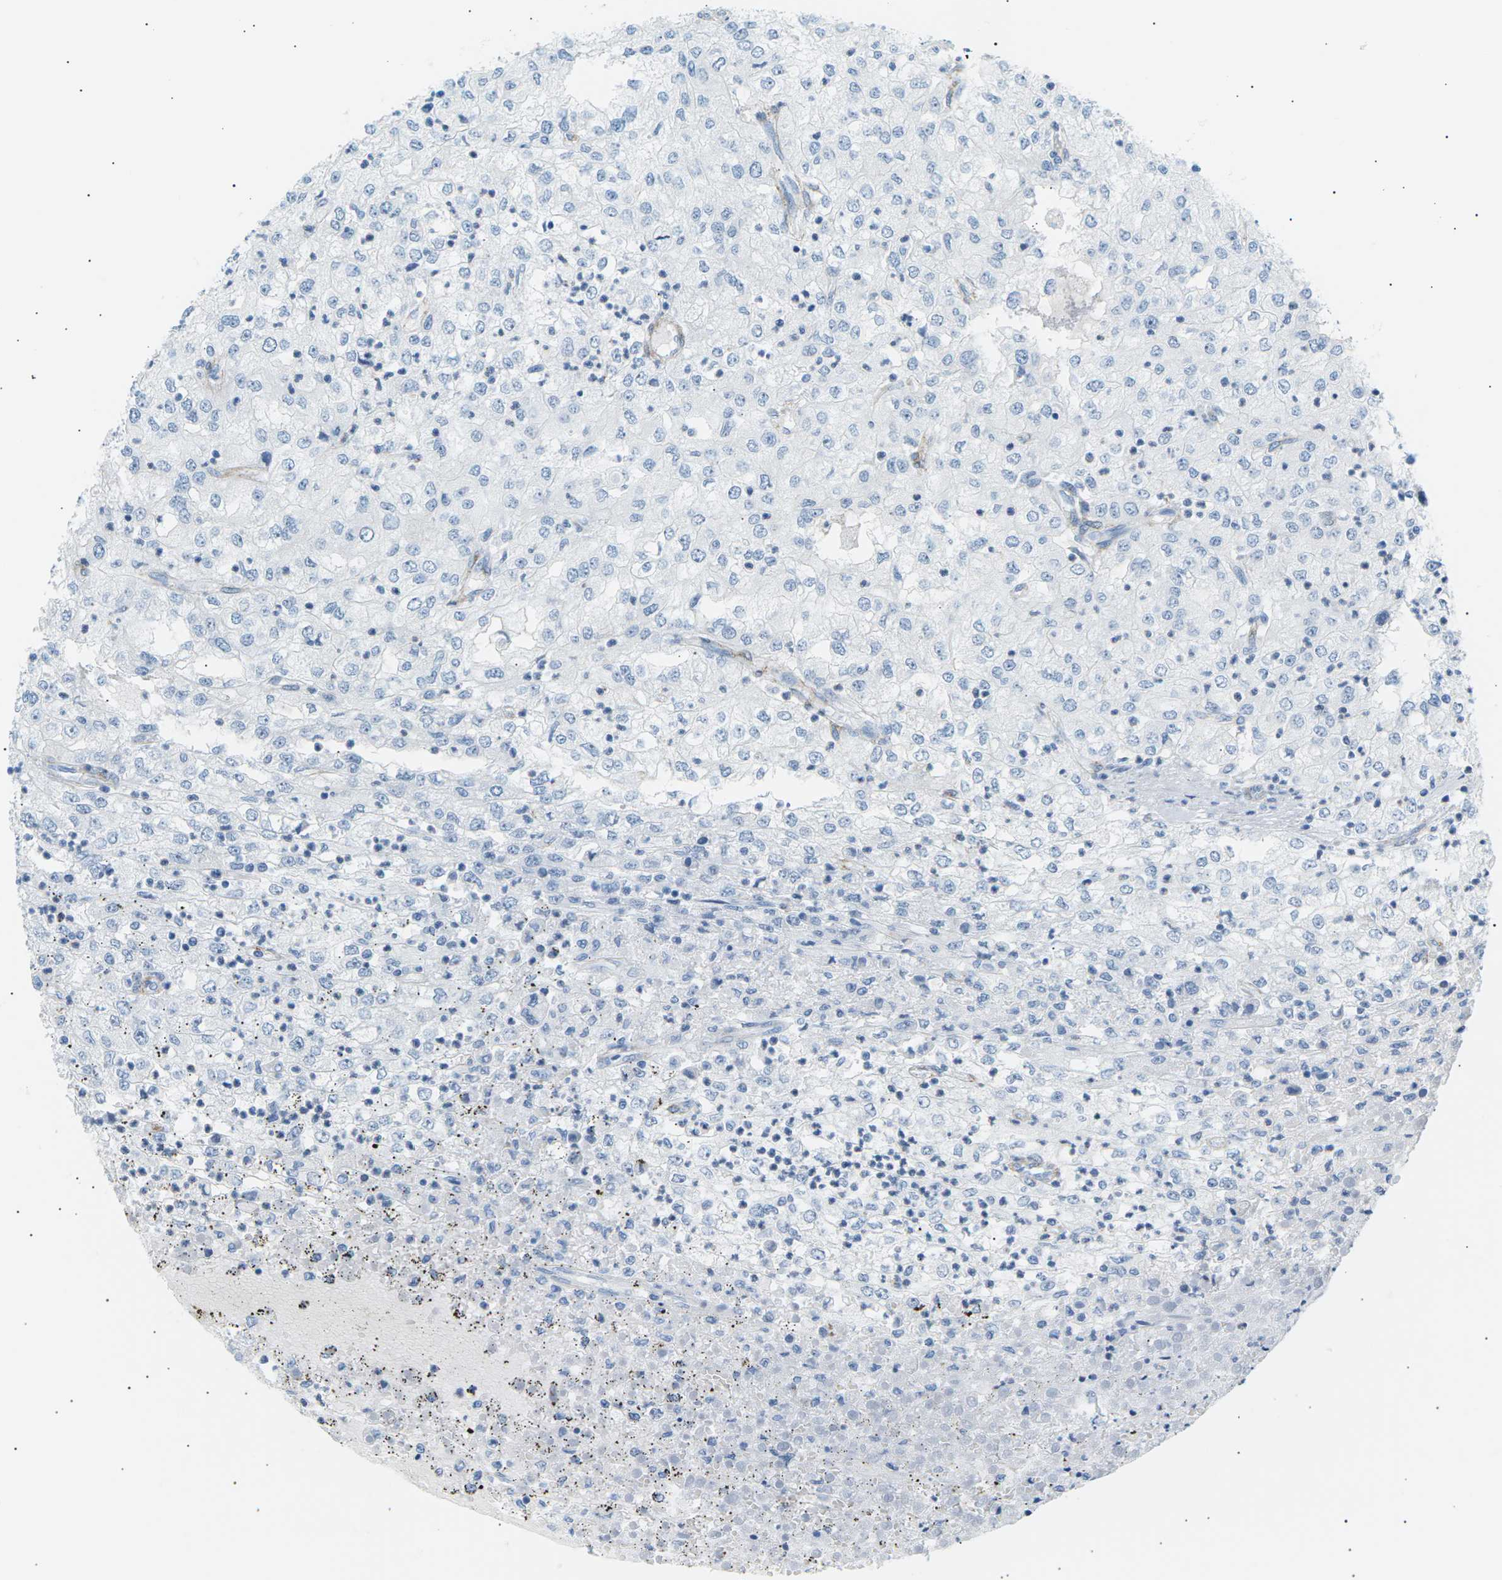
{"staining": {"intensity": "negative", "quantity": "none", "location": "none"}, "tissue": "renal cancer", "cell_type": "Tumor cells", "image_type": "cancer", "snomed": [{"axis": "morphology", "description": "Adenocarcinoma, NOS"}, {"axis": "topography", "description": "Kidney"}], "caption": "Renal cancer stained for a protein using IHC reveals no expression tumor cells.", "gene": "SEPTIN5", "patient": {"sex": "female", "age": 54}}